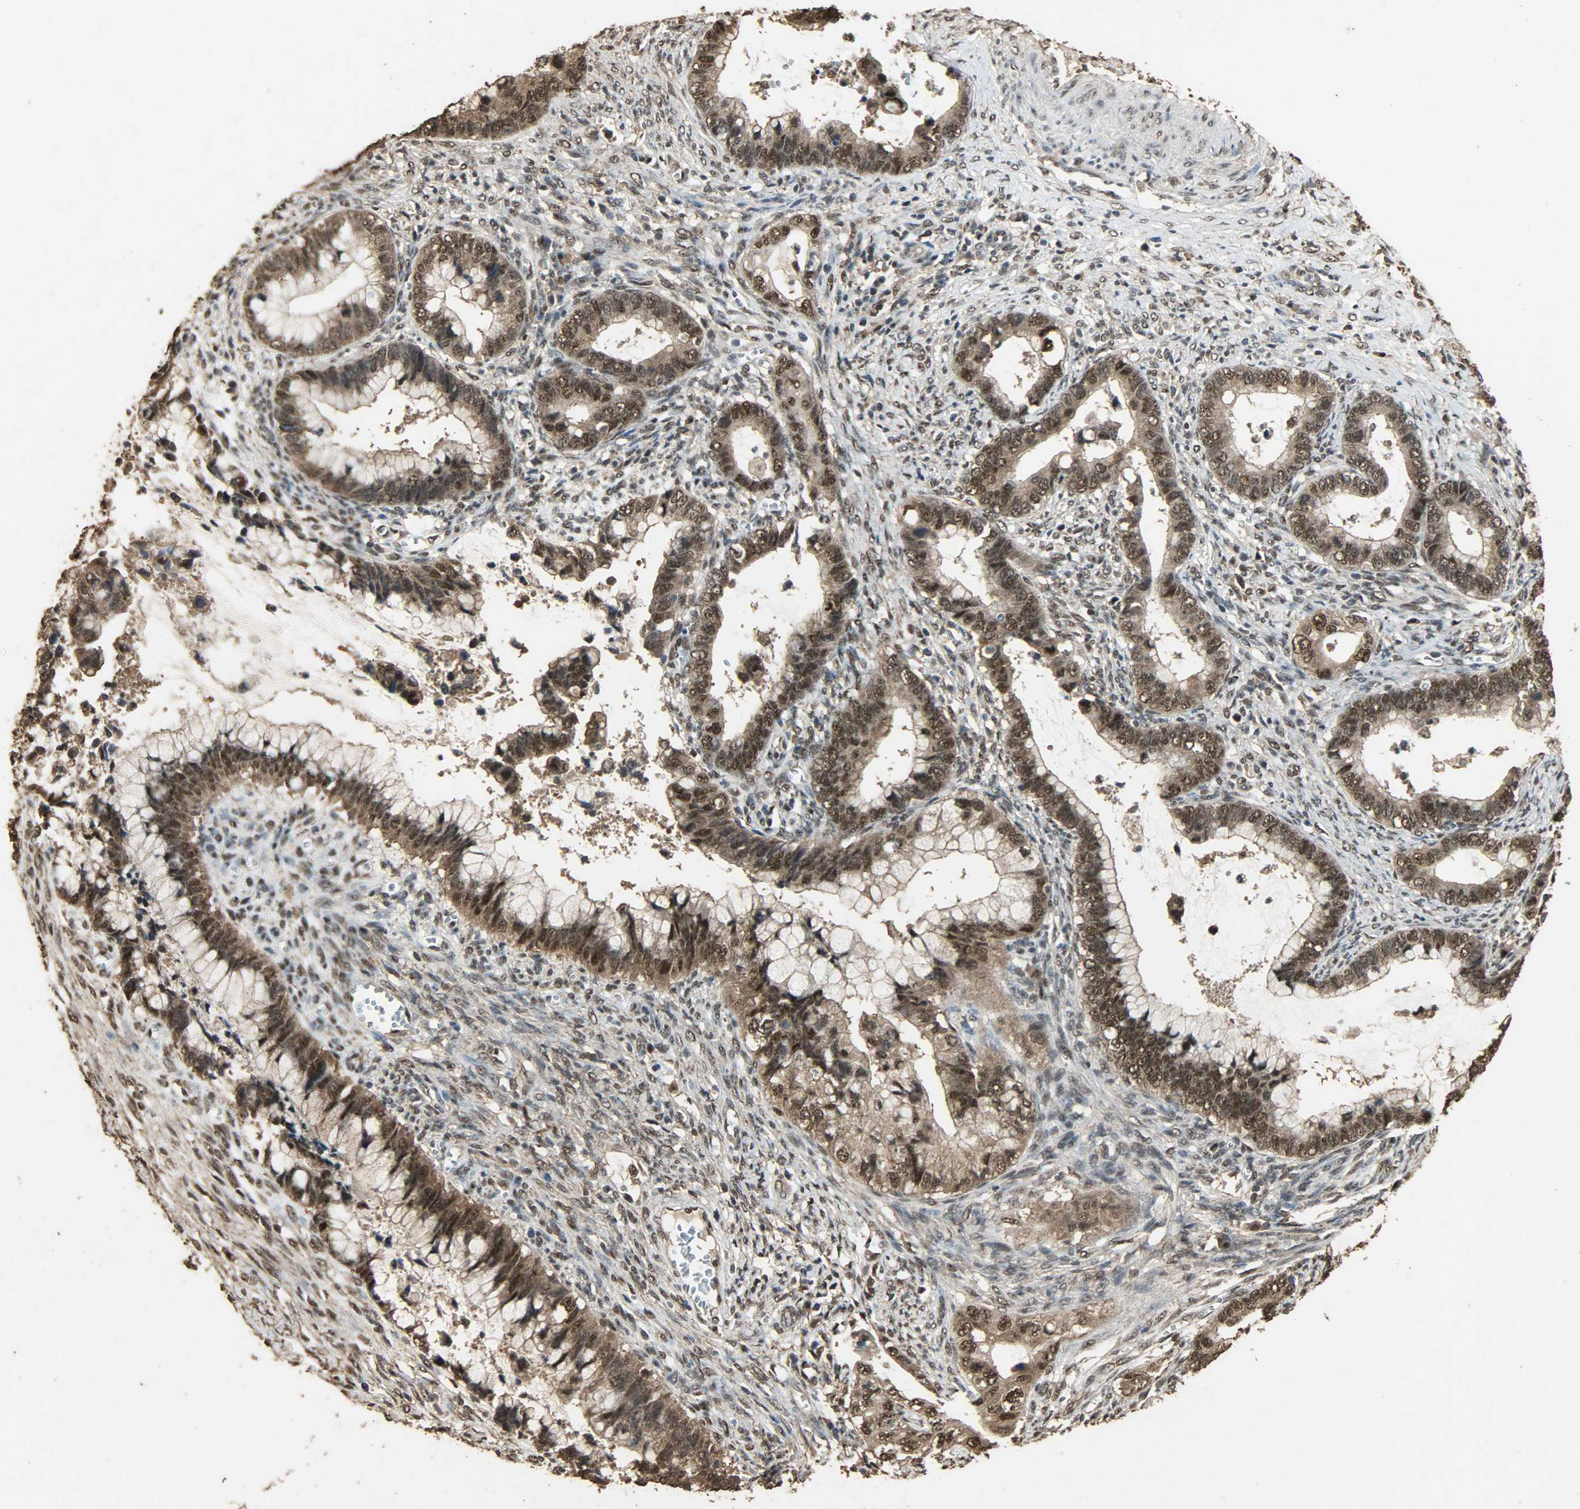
{"staining": {"intensity": "strong", "quantity": ">75%", "location": "cytoplasmic/membranous,nuclear"}, "tissue": "cervical cancer", "cell_type": "Tumor cells", "image_type": "cancer", "snomed": [{"axis": "morphology", "description": "Adenocarcinoma, NOS"}, {"axis": "topography", "description": "Cervix"}], "caption": "Approximately >75% of tumor cells in cervical cancer (adenocarcinoma) show strong cytoplasmic/membranous and nuclear protein positivity as visualized by brown immunohistochemical staining.", "gene": "CCNT2", "patient": {"sex": "female", "age": 44}}